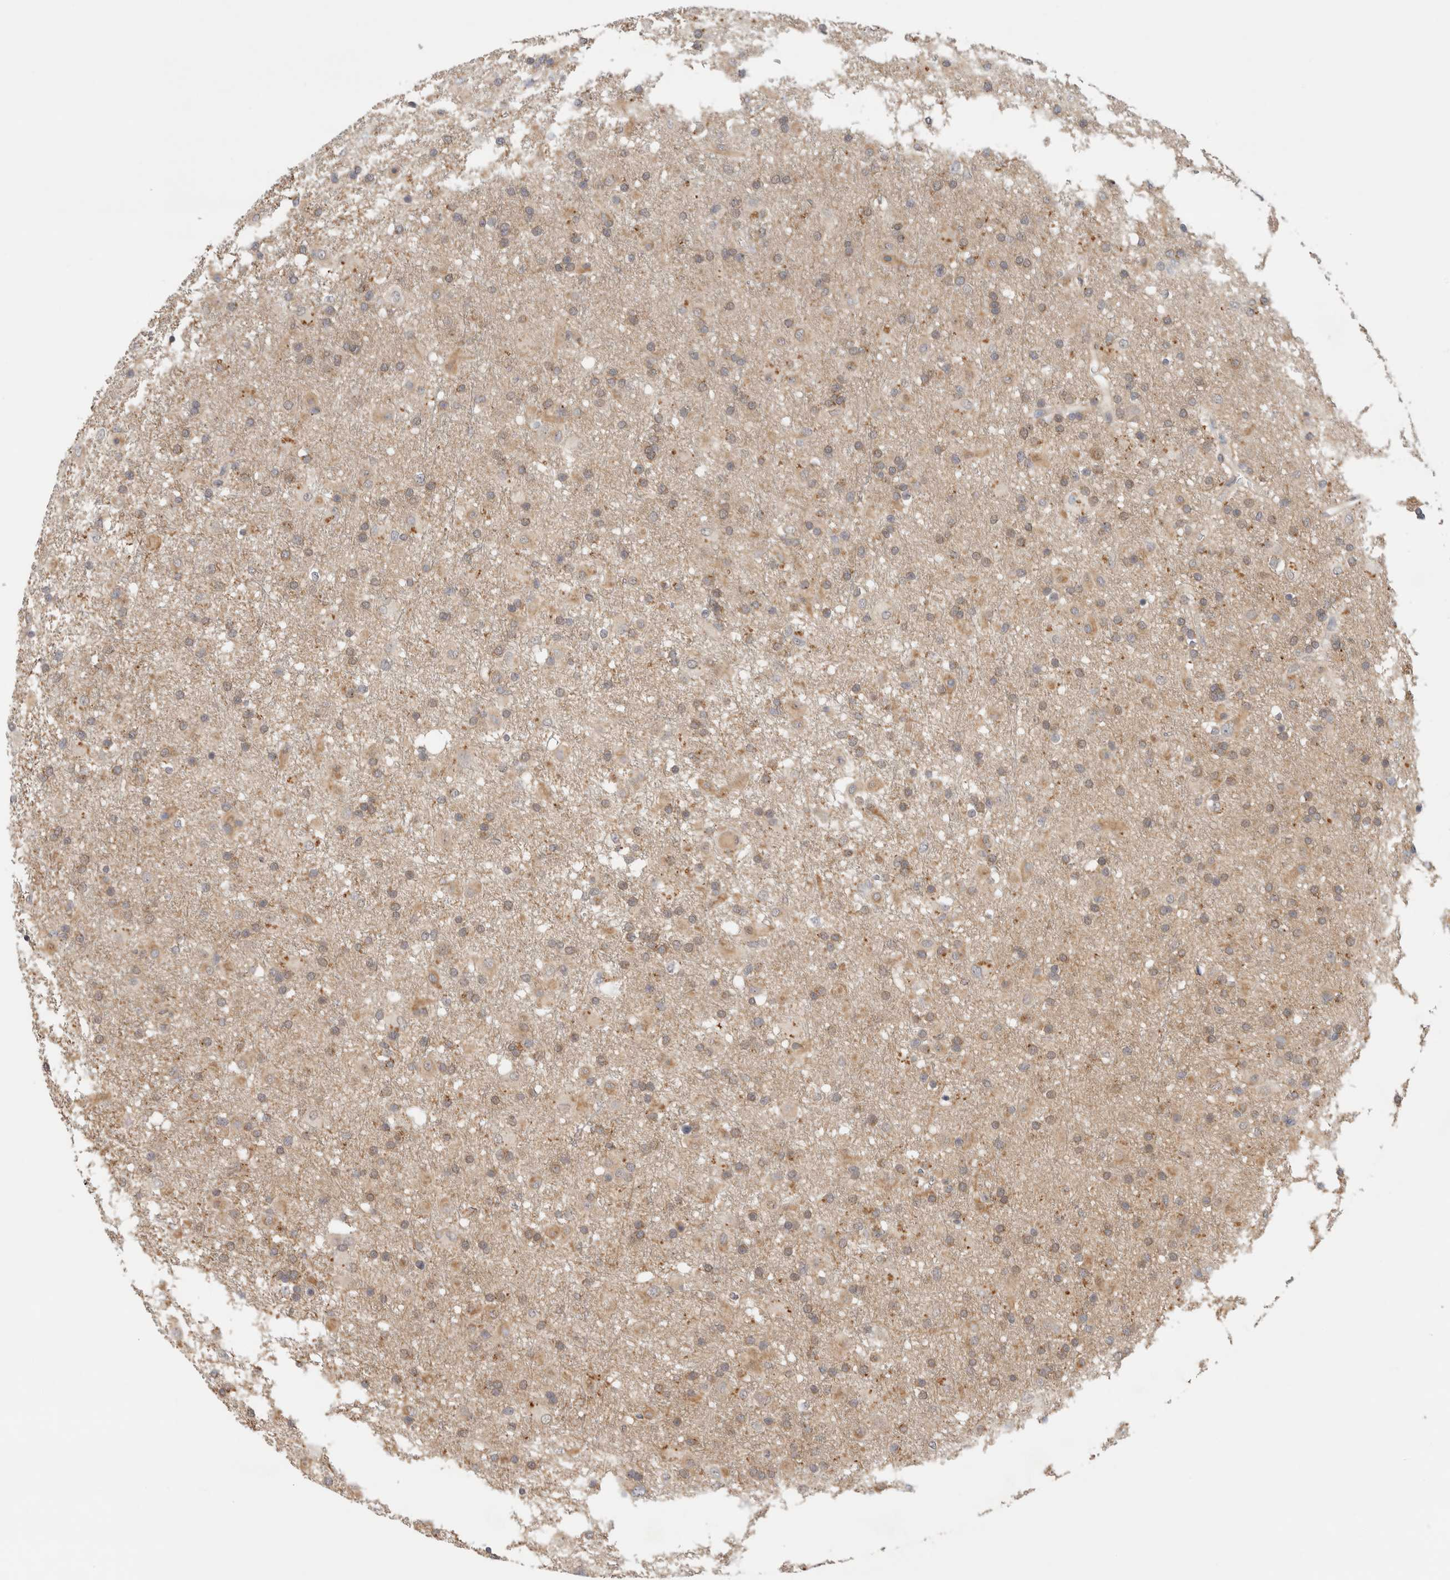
{"staining": {"intensity": "weak", "quantity": ">75%", "location": "cytoplasmic/membranous"}, "tissue": "glioma", "cell_type": "Tumor cells", "image_type": "cancer", "snomed": [{"axis": "morphology", "description": "Glioma, malignant, Low grade"}, {"axis": "topography", "description": "Brain"}], "caption": "About >75% of tumor cells in human malignant glioma (low-grade) reveal weak cytoplasmic/membranous protein positivity as visualized by brown immunohistochemical staining.", "gene": "SGK1", "patient": {"sex": "male", "age": 65}}